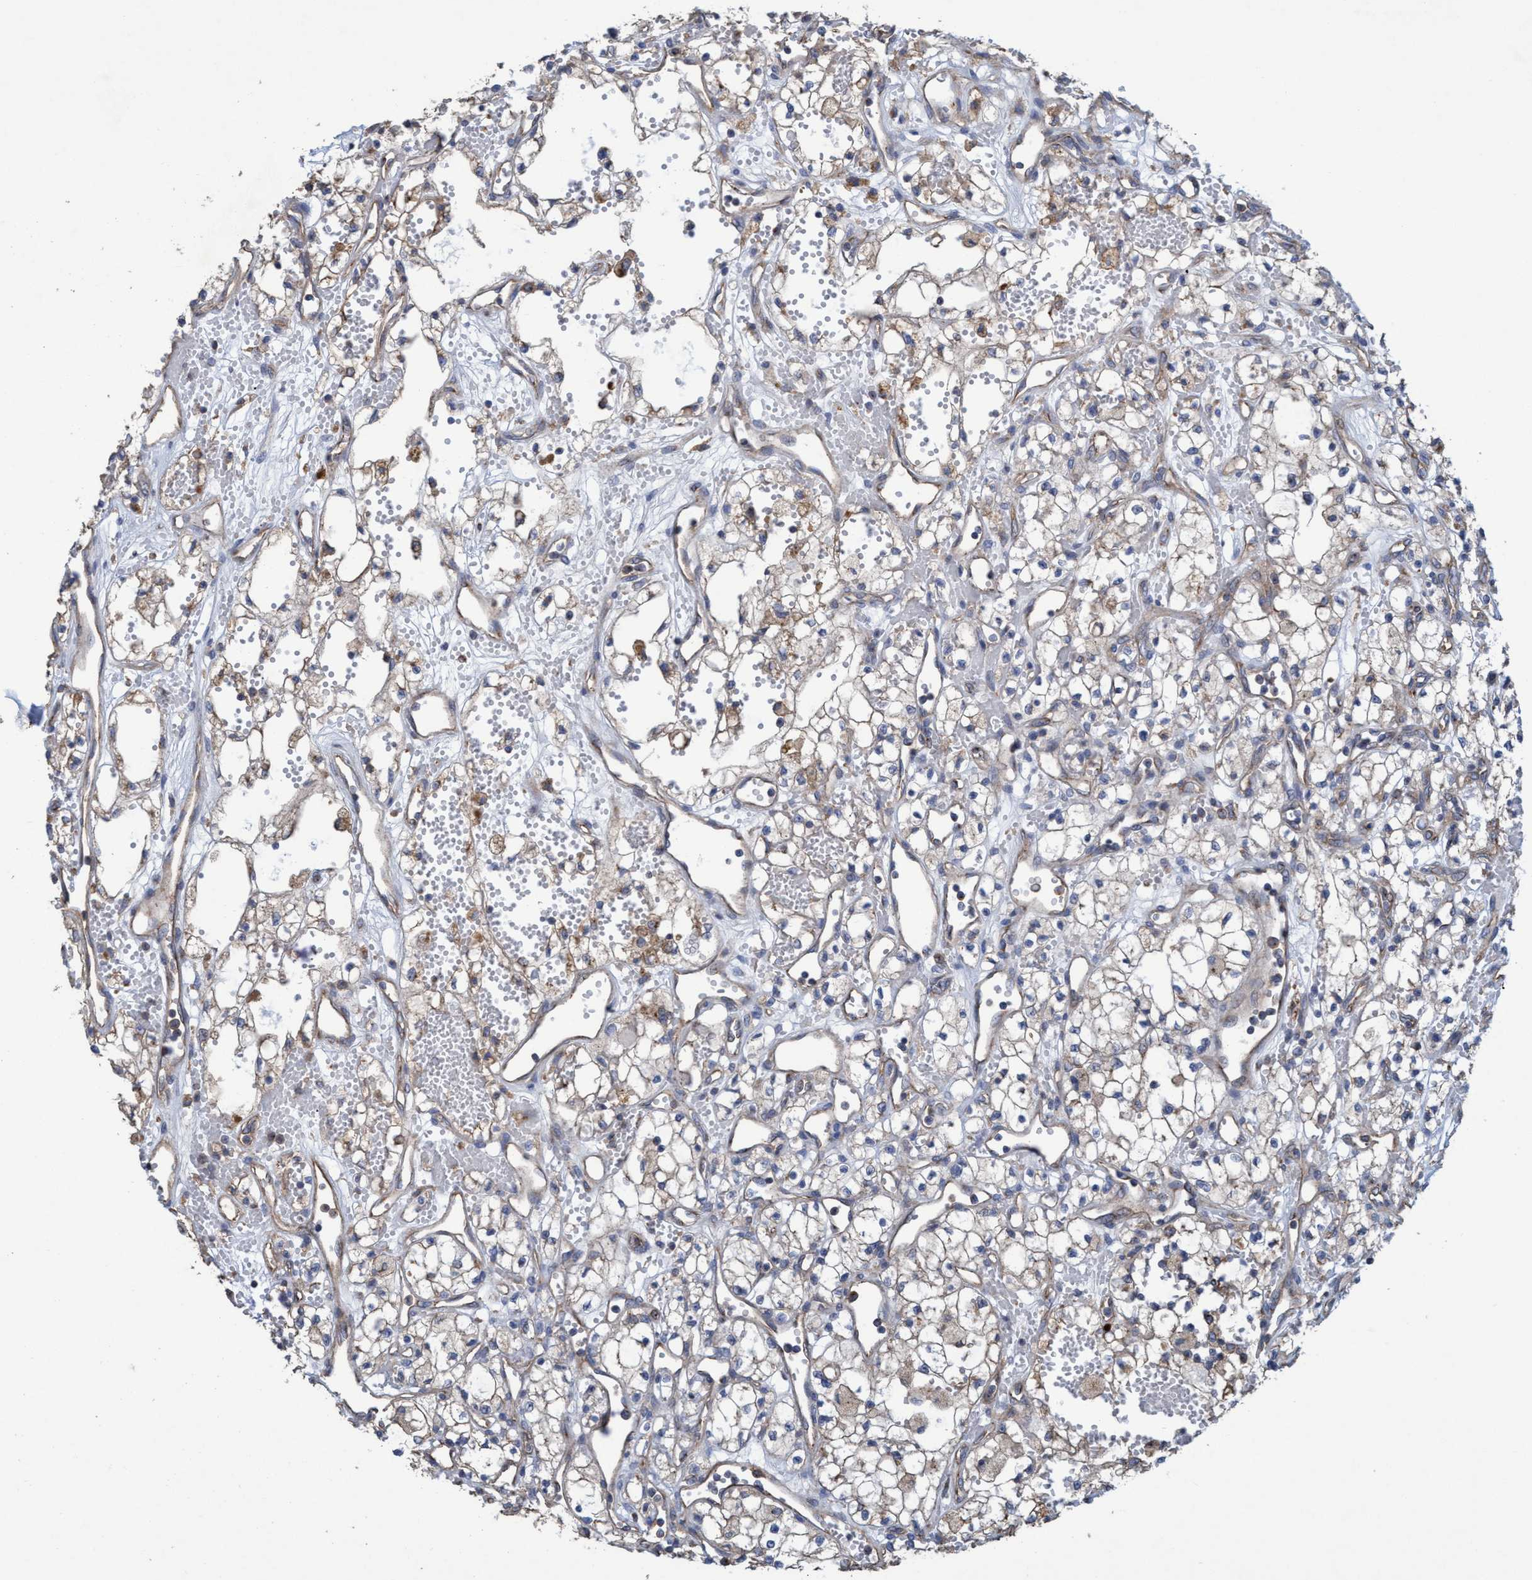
{"staining": {"intensity": "weak", "quantity": ">75%", "location": "cytoplasmic/membranous"}, "tissue": "renal cancer", "cell_type": "Tumor cells", "image_type": "cancer", "snomed": [{"axis": "morphology", "description": "Adenocarcinoma, NOS"}, {"axis": "topography", "description": "Kidney"}], "caption": "The histopathology image reveals a brown stain indicating the presence of a protein in the cytoplasmic/membranous of tumor cells in renal adenocarcinoma. (DAB (3,3'-diaminobenzidine) IHC, brown staining for protein, blue staining for nuclei).", "gene": "BICD2", "patient": {"sex": "male", "age": 59}}